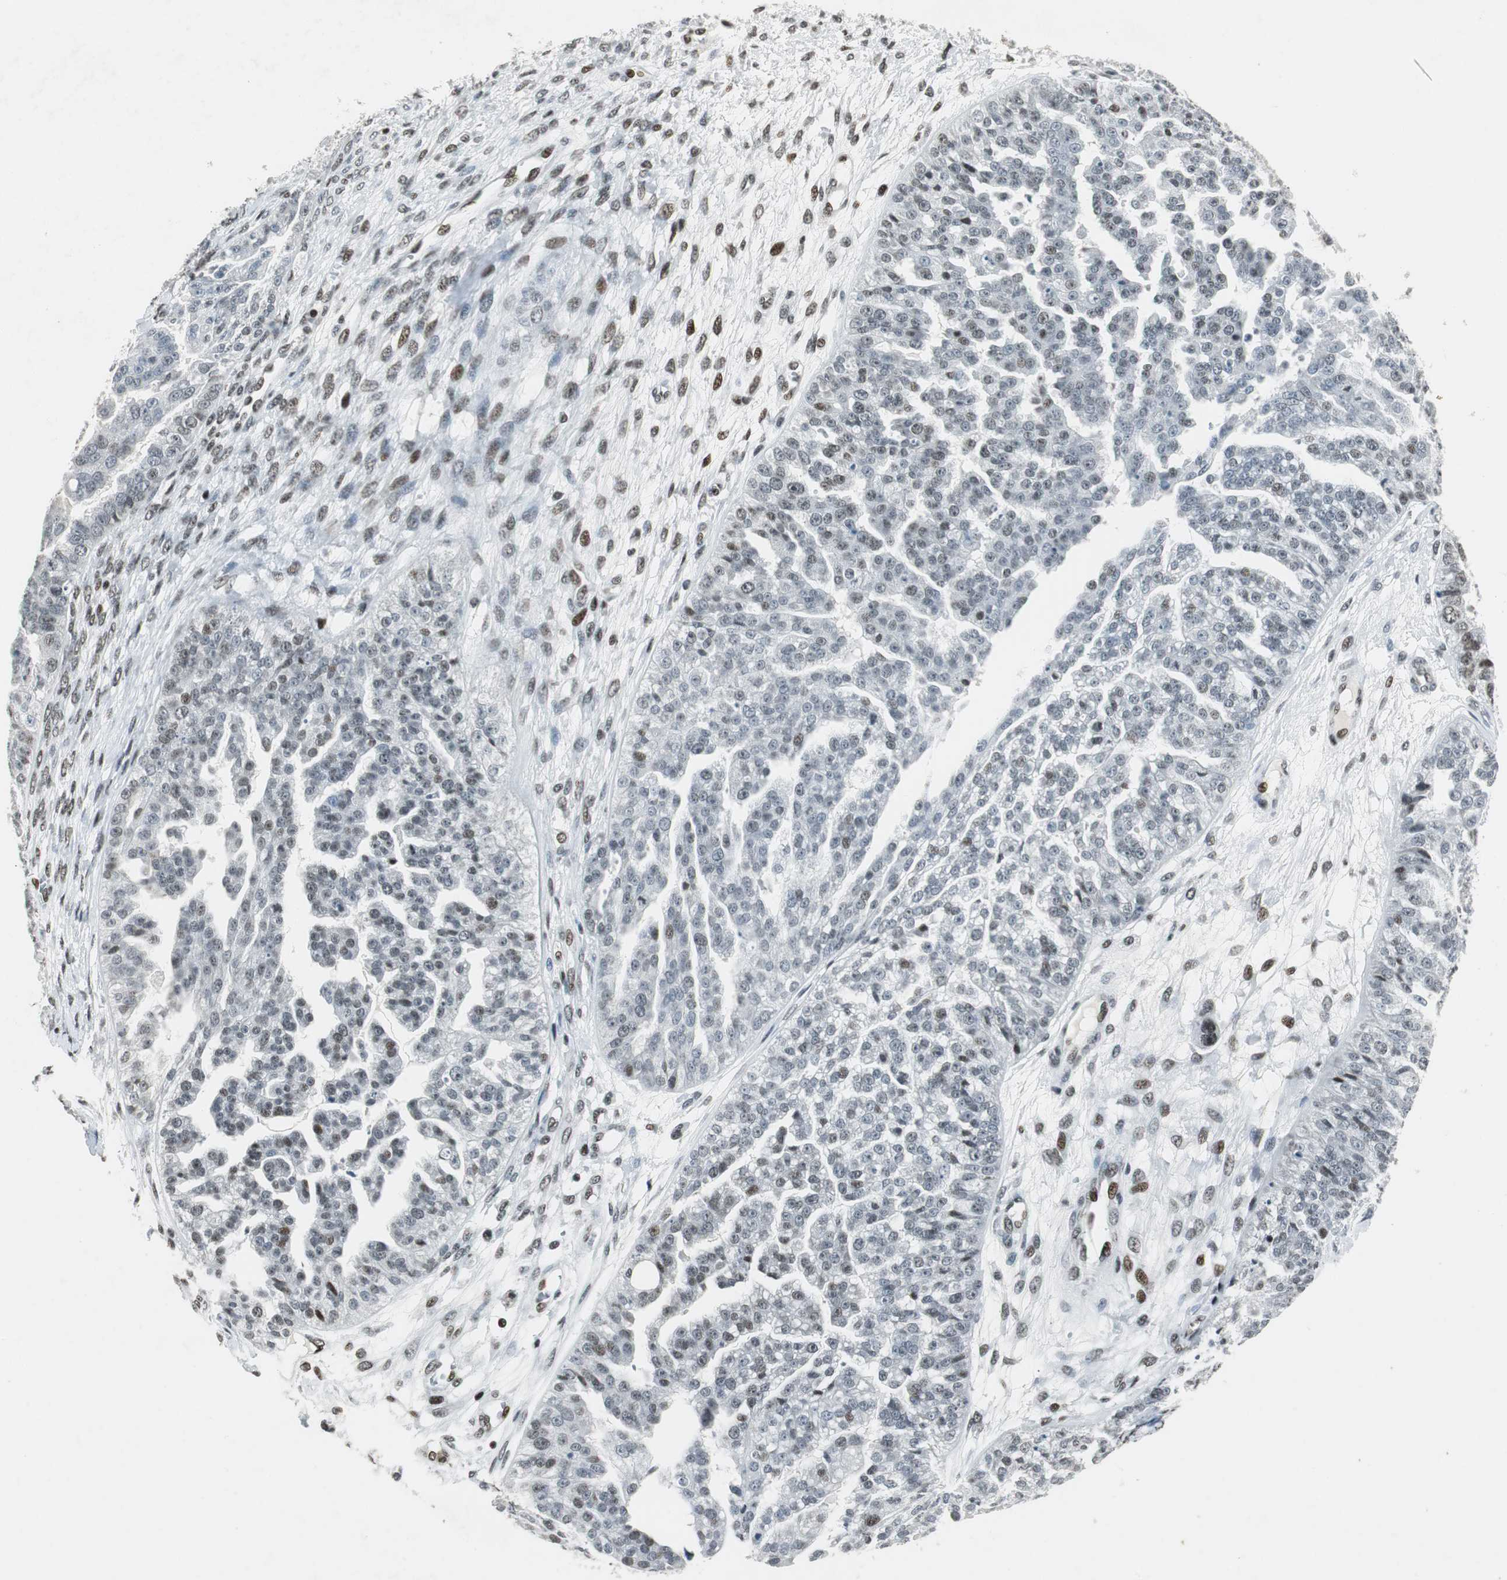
{"staining": {"intensity": "weak", "quantity": "25%-75%", "location": "nuclear"}, "tissue": "ovarian cancer", "cell_type": "Tumor cells", "image_type": "cancer", "snomed": [{"axis": "morphology", "description": "Carcinoma, NOS"}, {"axis": "topography", "description": "Soft tissue"}, {"axis": "topography", "description": "Ovary"}], "caption": "Immunohistochemical staining of human ovarian cancer shows weak nuclear protein staining in approximately 25%-75% of tumor cells.", "gene": "RBBP4", "patient": {"sex": "female", "age": 54}}